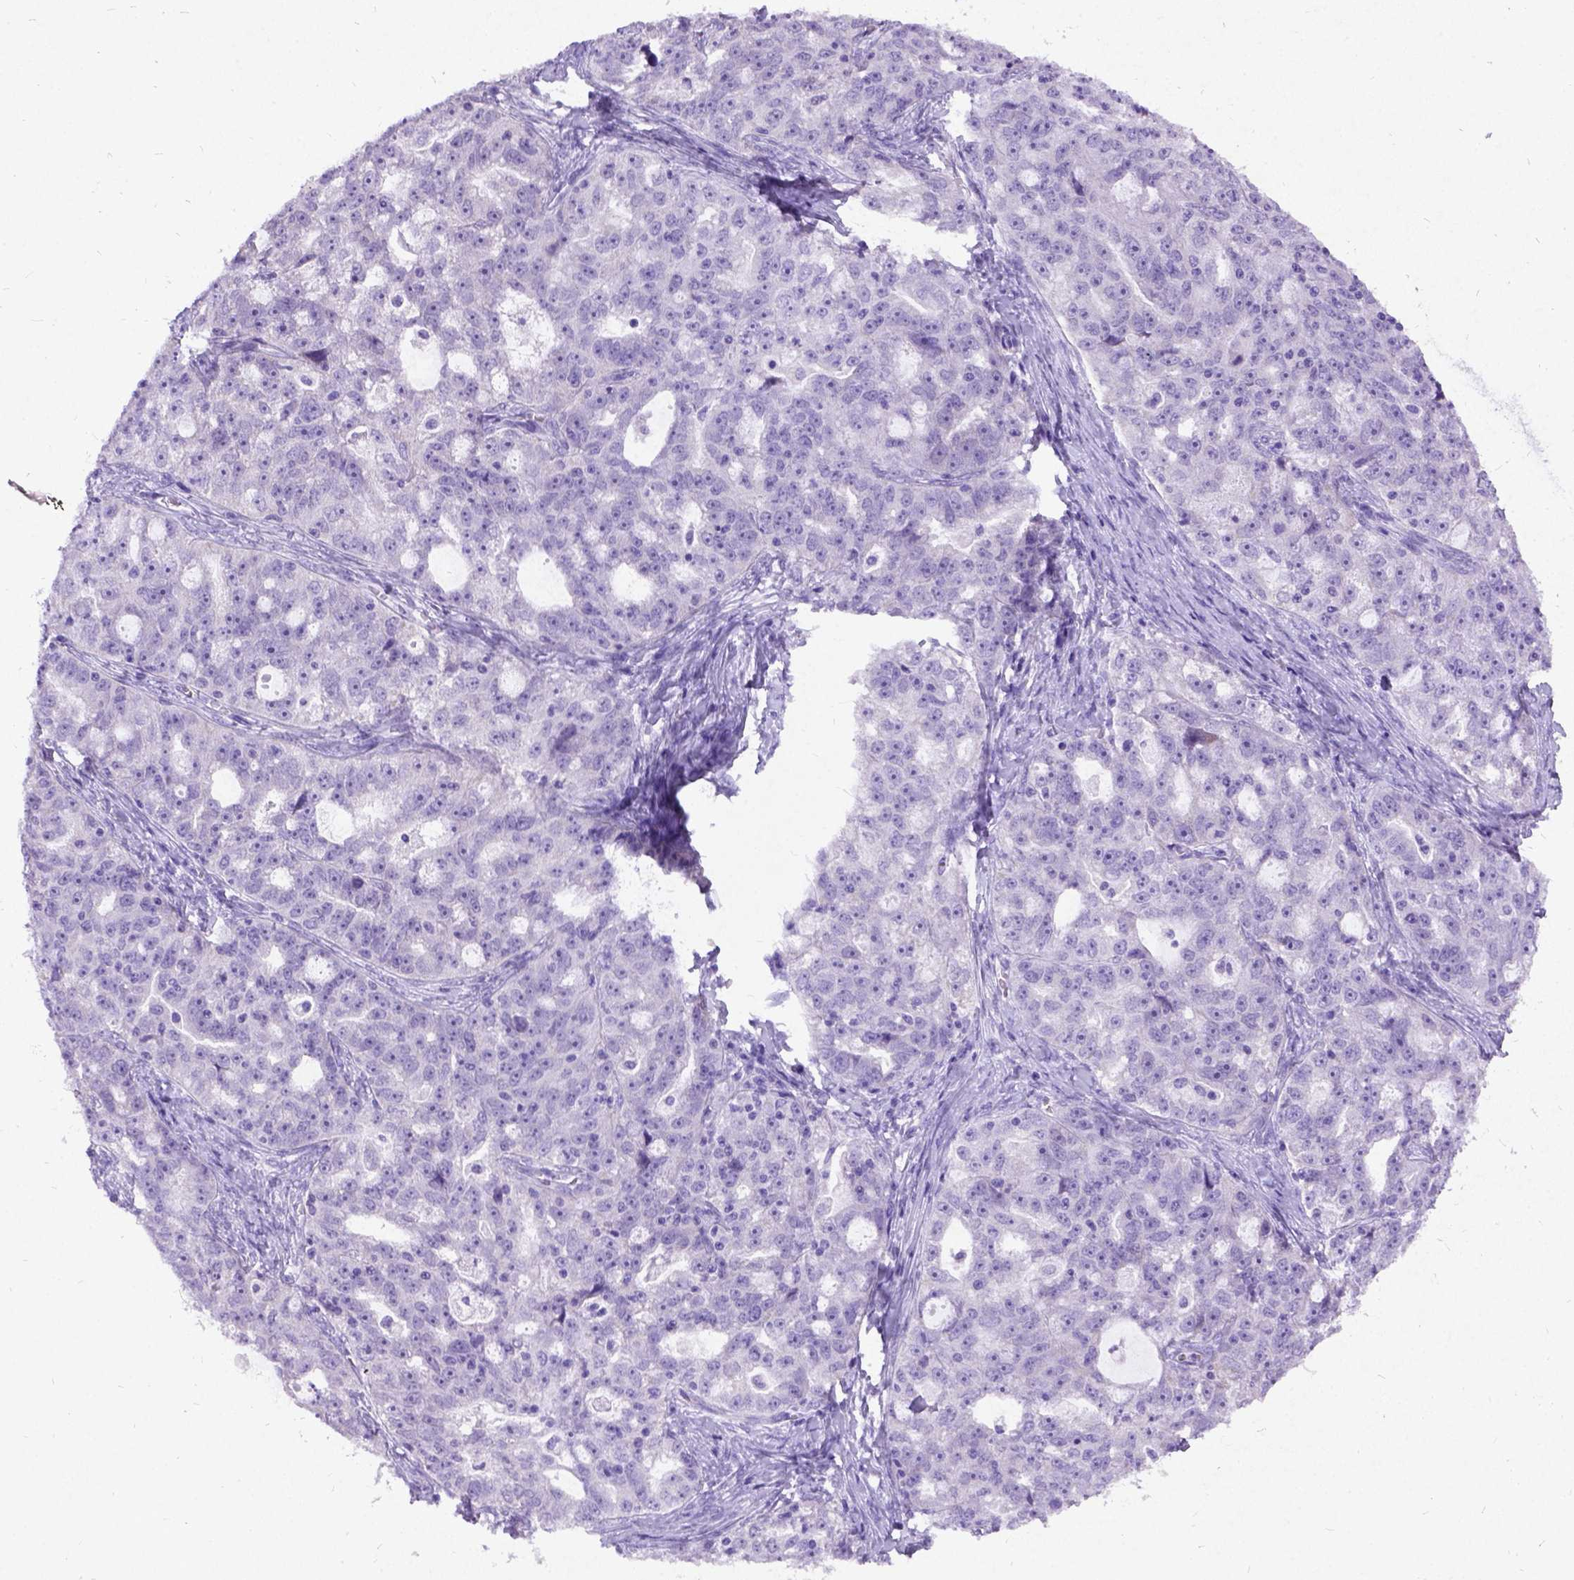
{"staining": {"intensity": "negative", "quantity": "none", "location": "none"}, "tissue": "ovarian cancer", "cell_type": "Tumor cells", "image_type": "cancer", "snomed": [{"axis": "morphology", "description": "Cystadenocarcinoma, serous, NOS"}, {"axis": "topography", "description": "Ovary"}], "caption": "The micrograph reveals no staining of tumor cells in ovarian cancer (serous cystadenocarcinoma). (DAB (3,3'-diaminobenzidine) IHC with hematoxylin counter stain).", "gene": "NEUROD4", "patient": {"sex": "female", "age": 51}}